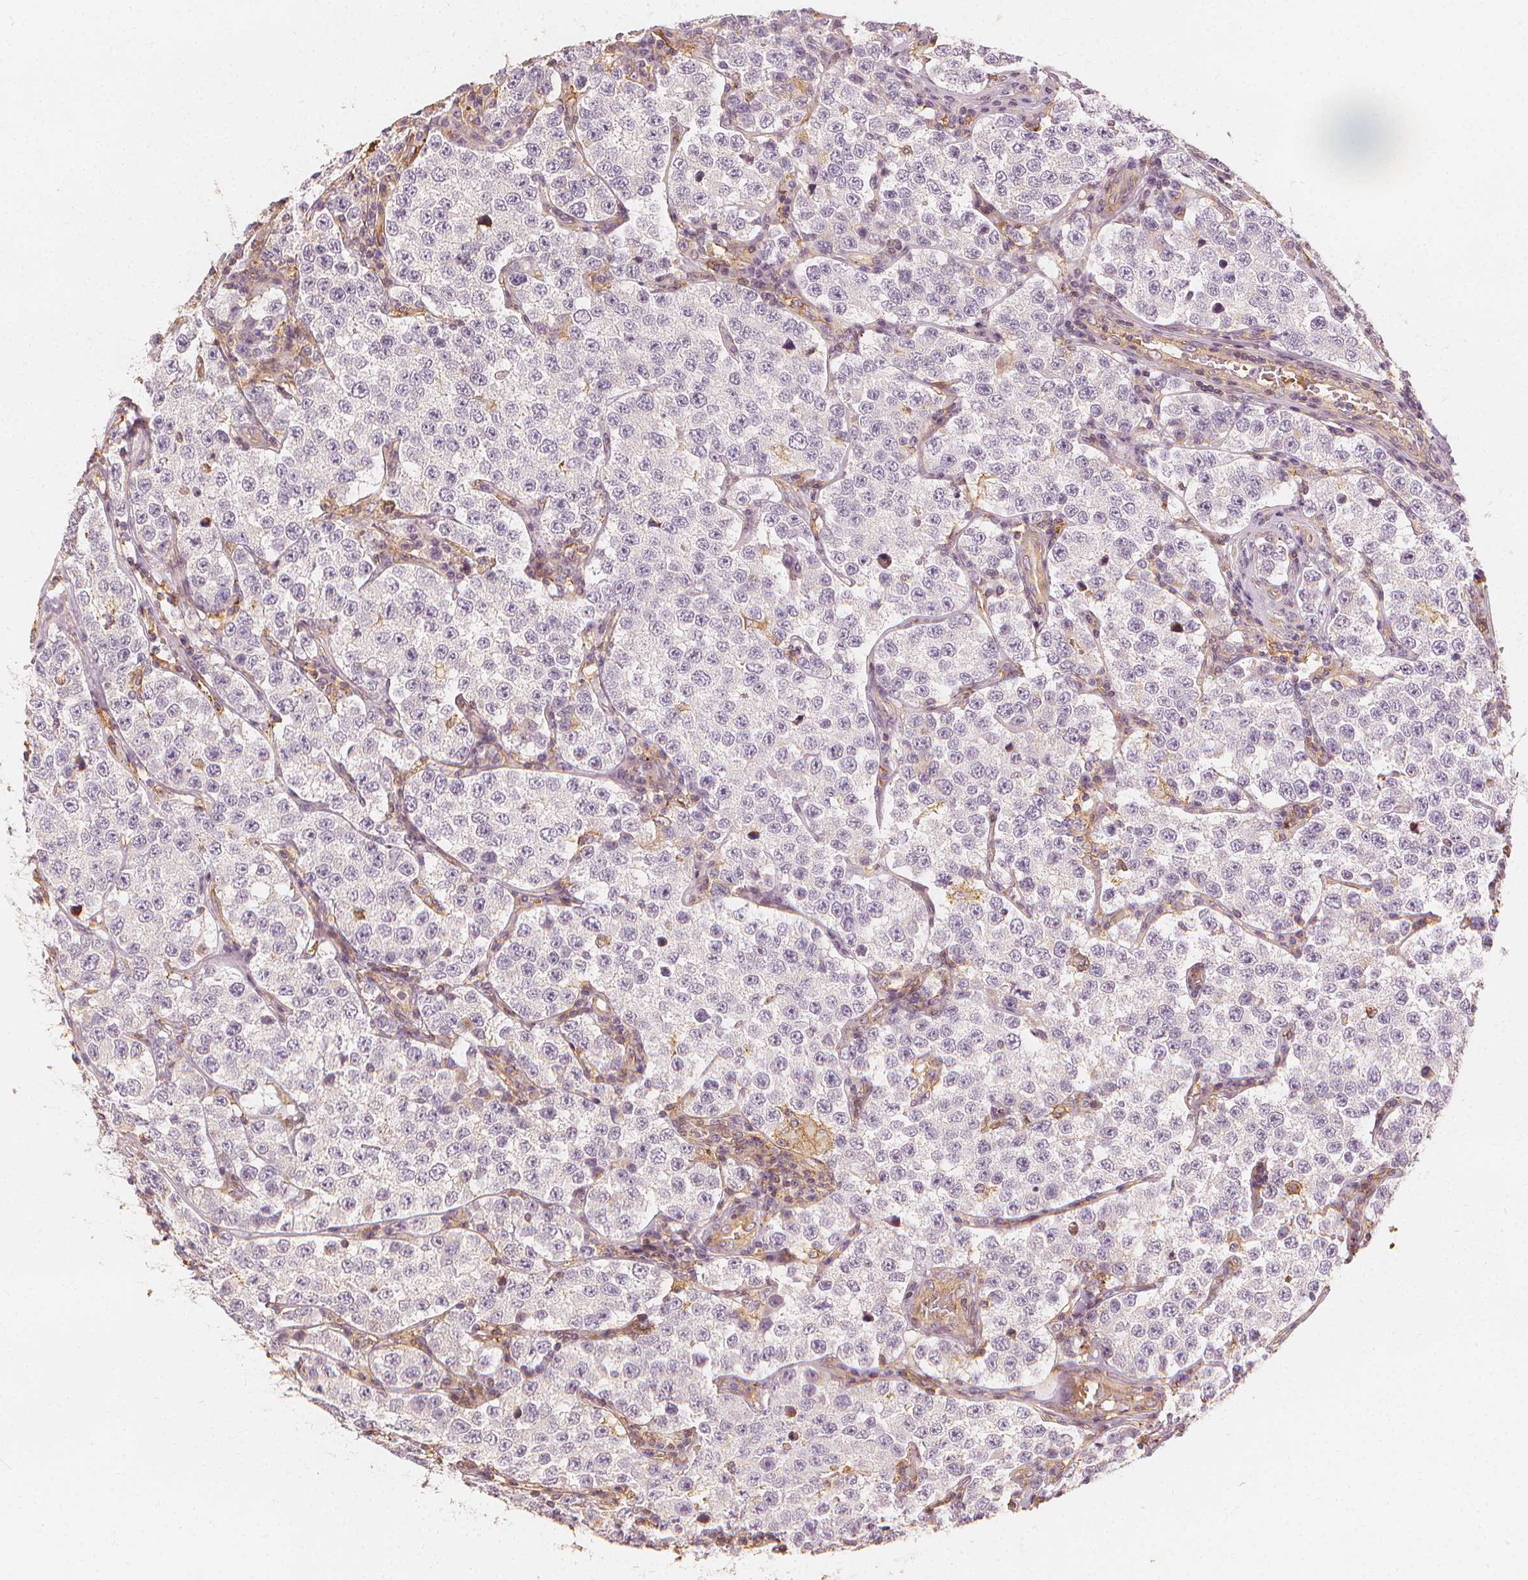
{"staining": {"intensity": "negative", "quantity": "none", "location": "none"}, "tissue": "testis cancer", "cell_type": "Tumor cells", "image_type": "cancer", "snomed": [{"axis": "morphology", "description": "Seminoma, NOS"}, {"axis": "topography", "description": "Testis"}], "caption": "Histopathology image shows no significant protein expression in tumor cells of testis cancer. (DAB immunohistochemistry with hematoxylin counter stain).", "gene": "ARHGAP26", "patient": {"sex": "male", "age": 34}}